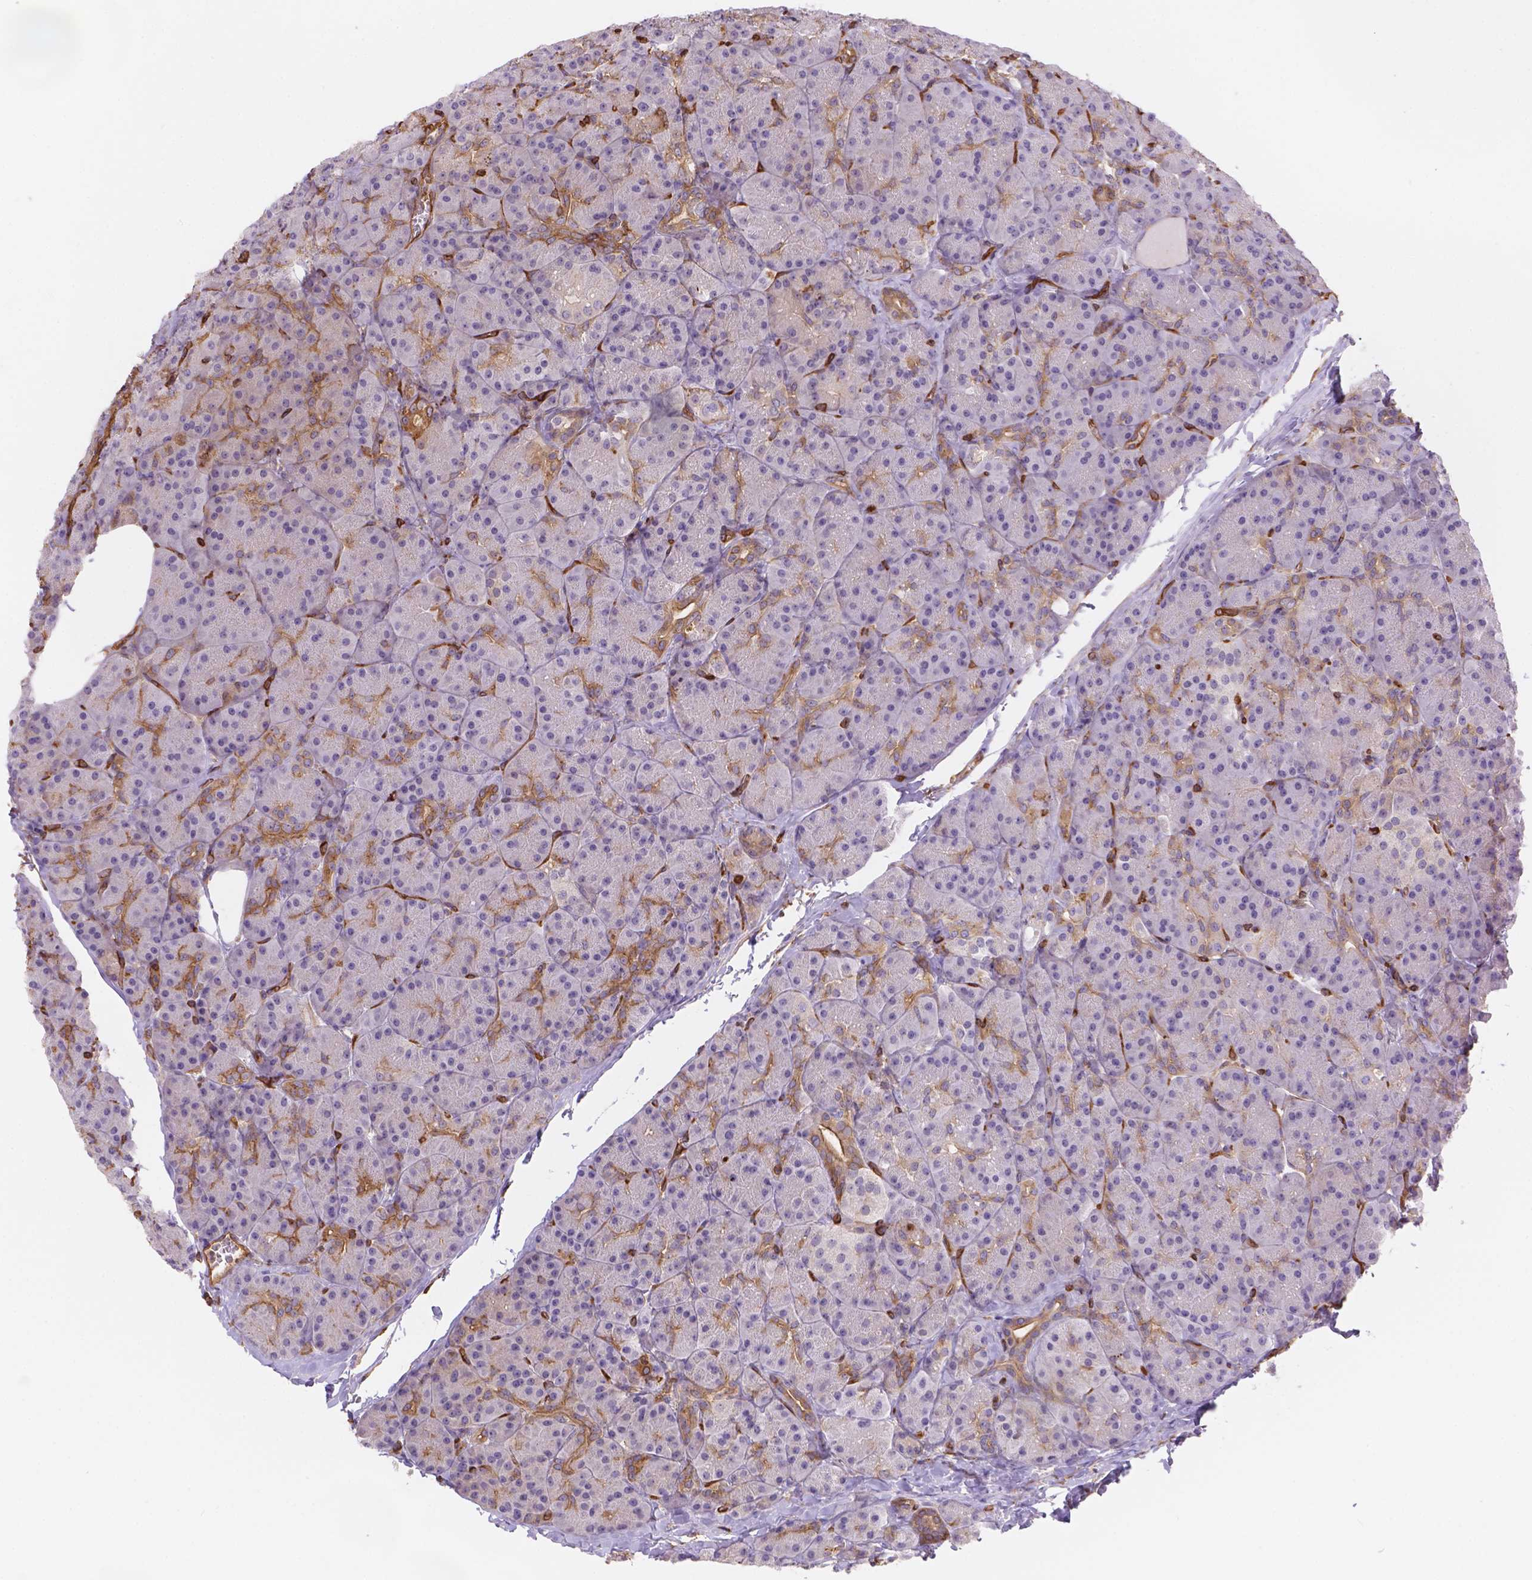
{"staining": {"intensity": "moderate", "quantity": "<25%", "location": "cytoplasmic/membranous"}, "tissue": "pancreas", "cell_type": "Exocrine glandular cells", "image_type": "normal", "snomed": [{"axis": "morphology", "description": "Normal tissue, NOS"}, {"axis": "topography", "description": "Pancreas"}], "caption": "The immunohistochemical stain highlights moderate cytoplasmic/membranous expression in exocrine glandular cells of normal pancreas.", "gene": "DMWD", "patient": {"sex": "male", "age": 57}}